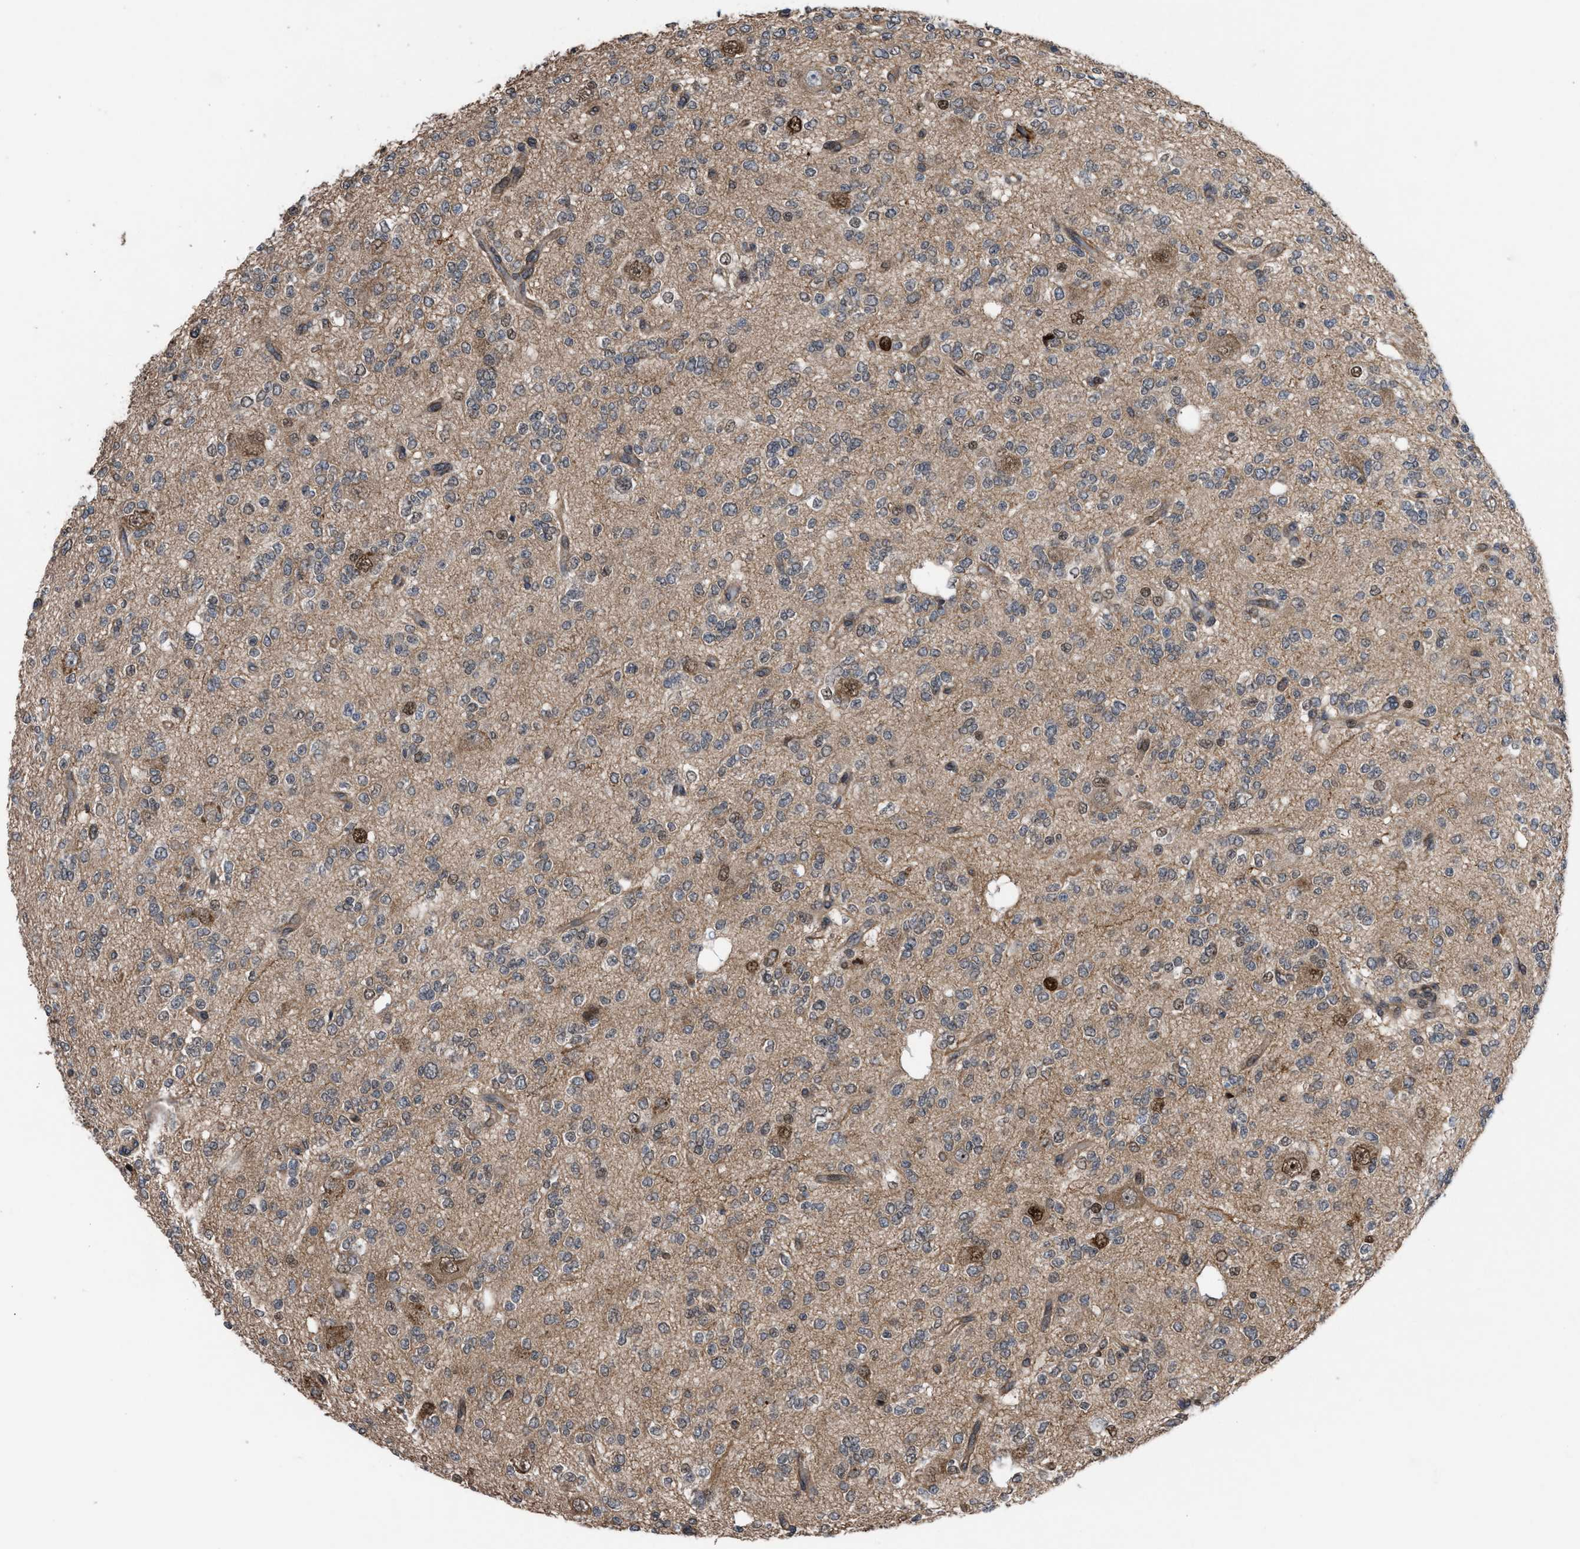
{"staining": {"intensity": "moderate", "quantity": "<25%", "location": "cytoplasmic/membranous,nuclear"}, "tissue": "glioma", "cell_type": "Tumor cells", "image_type": "cancer", "snomed": [{"axis": "morphology", "description": "Glioma, malignant, Low grade"}, {"axis": "topography", "description": "Brain"}], "caption": "IHC (DAB) staining of human malignant low-grade glioma shows moderate cytoplasmic/membranous and nuclear protein positivity in approximately <25% of tumor cells.", "gene": "TP53BP2", "patient": {"sex": "male", "age": 38}}